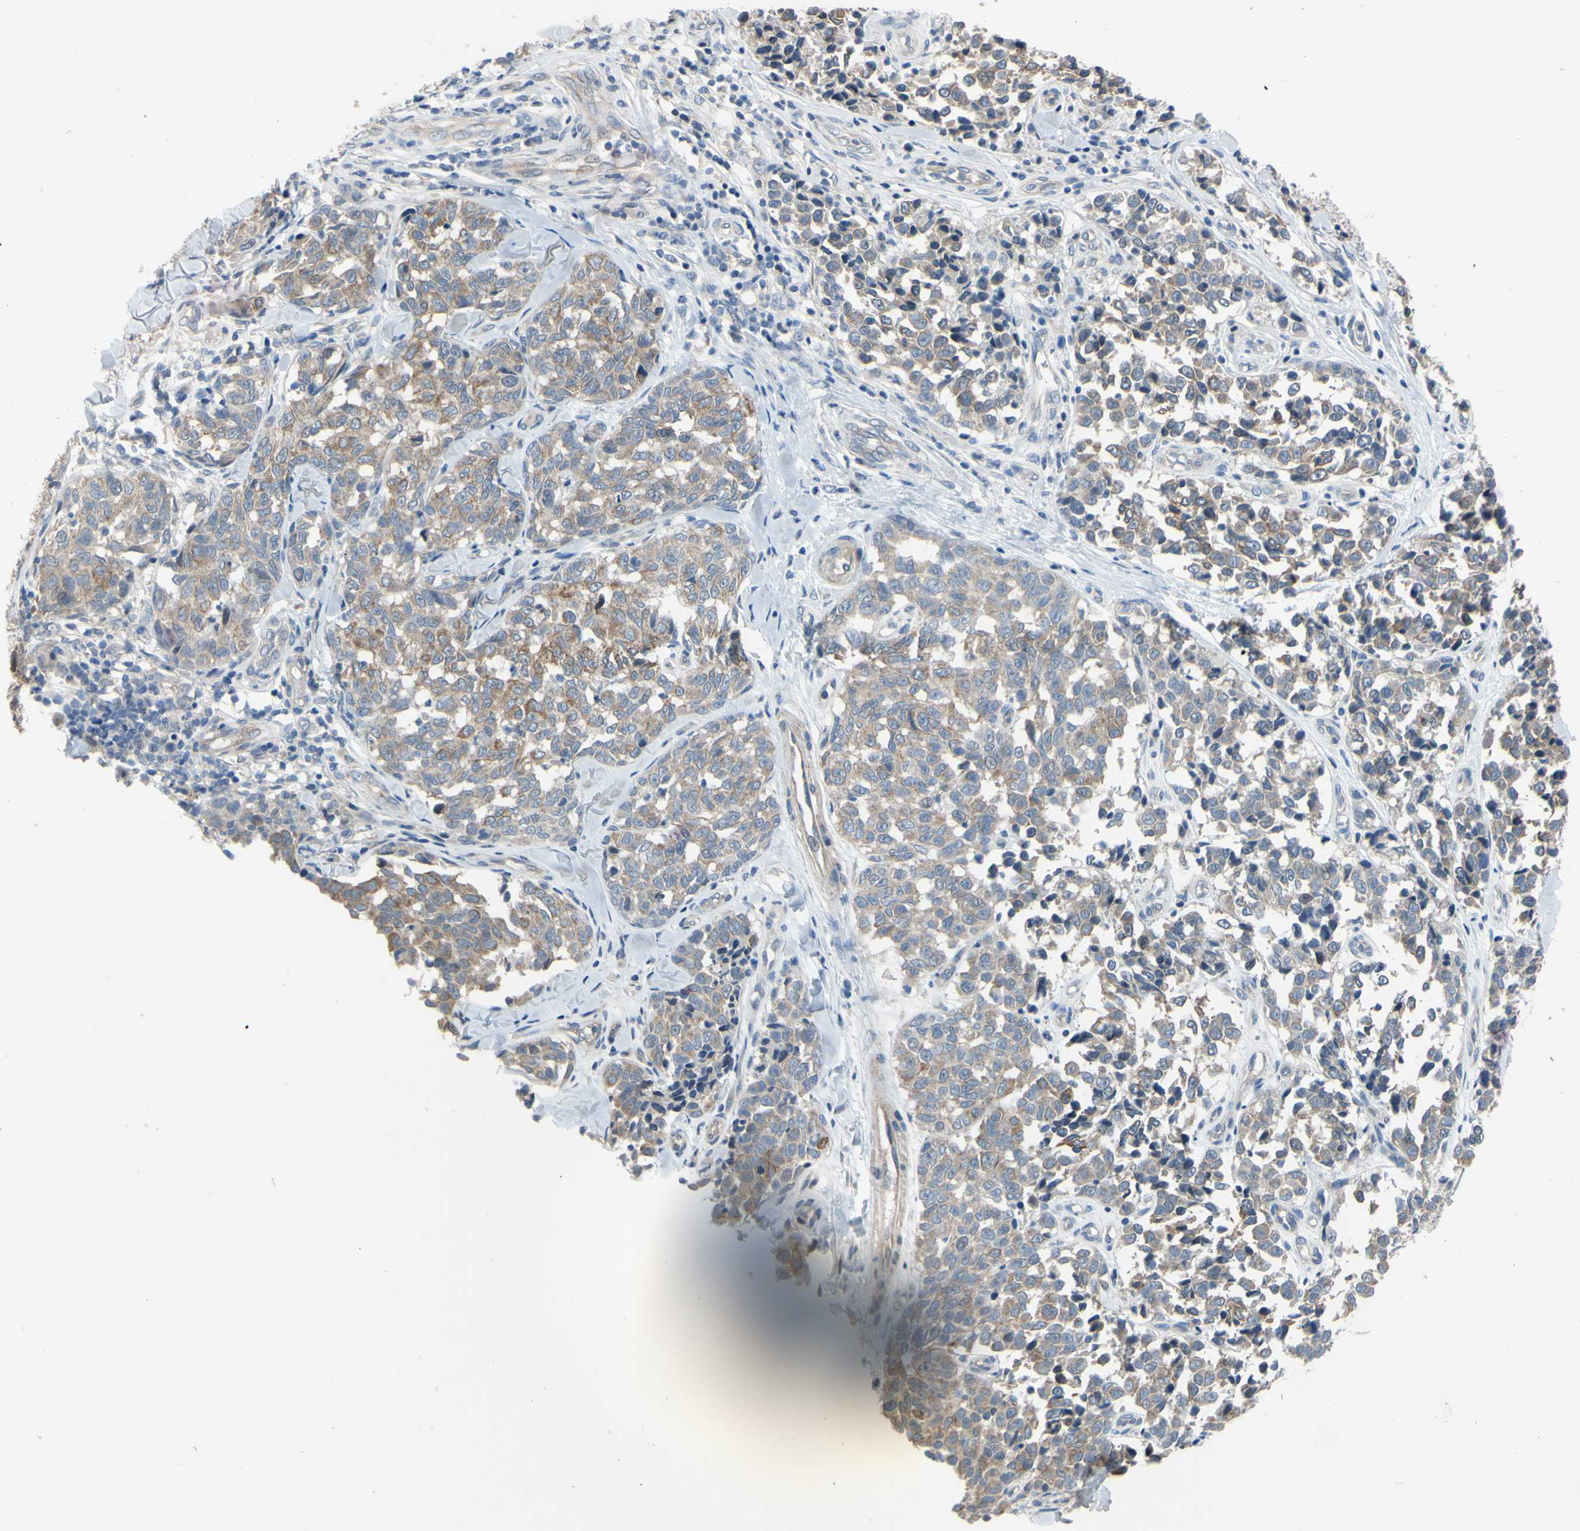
{"staining": {"intensity": "moderate", "quantity": ">75%", "location": "cytoplasmic/membranous"}, "tissue": "melanoma", "cell_type": "Tumor cells", "image_type": "cancer", "snomed": [{"axis": "morphology", "description": "Malignant melanoma, NOS"}, {"axis": "topography", "description": "Skin"}], "caption": "Malignant melanoma was stained to show a protein in brown. There is medium levels of moderate cytoplasmic/membranous staining in about >75% of tumor cells.", "gene": "LHX9", "patient": {"sex": "female", "age": 64}}